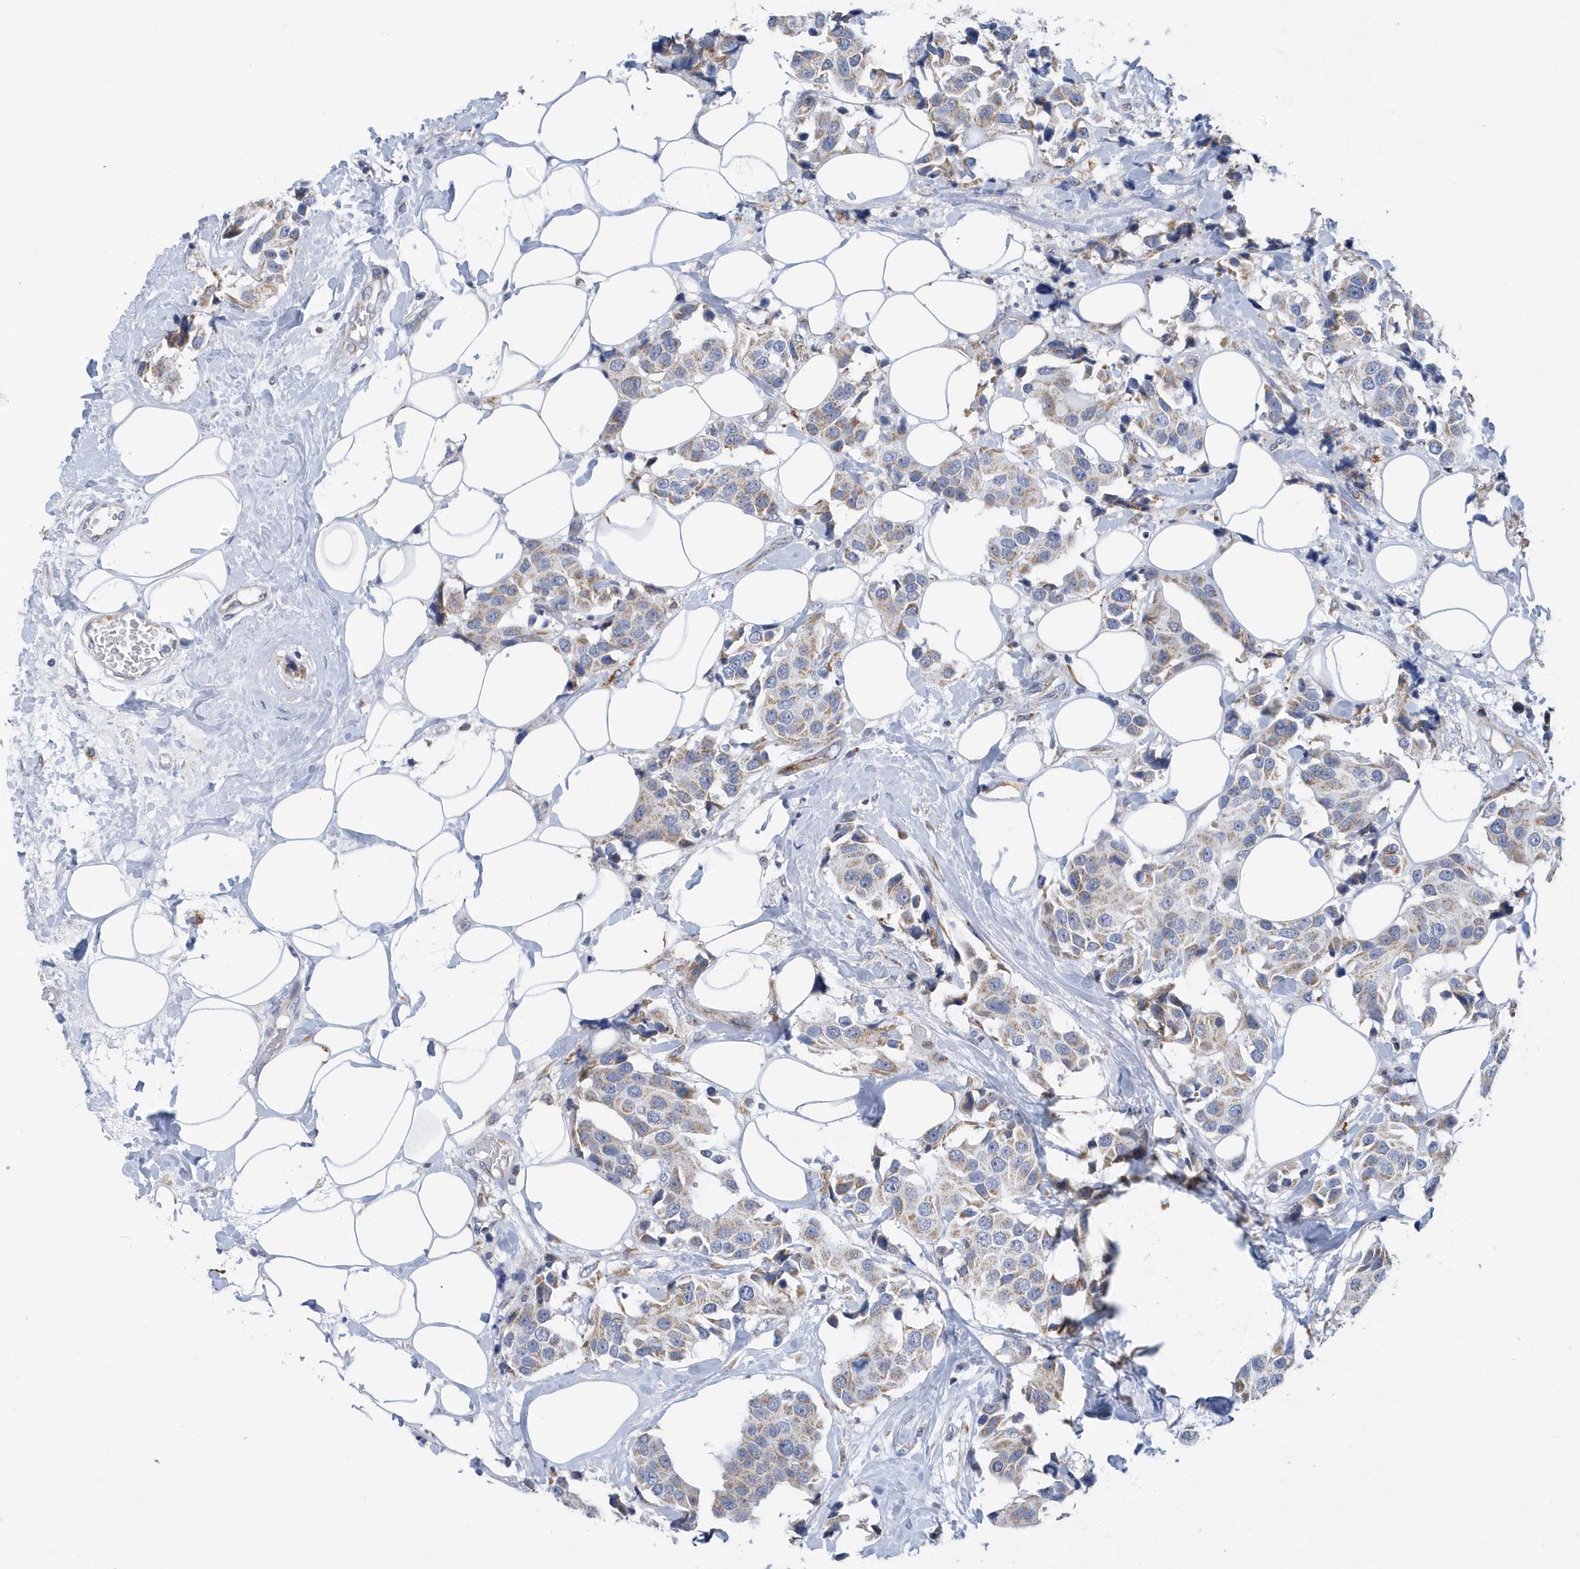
{"staining": {"intensity": "moderate", "quantity": "<25%", "location": "cytoplasmic/membranous"}, "tissue": "breast cancer", "cell_type": "Tumor cells", "image_type": "cancer", "snomed": [{"axis": "morphology", "description": "Normal tissue, NOS"}, {"axis": "morphology", "description": "Duct carcinoma"}, {"axis": "topography", "description": "Breast"}], "caption": "This is a micrograph of IHC staining of breast intraductal carcinoma, which shows moderate expression in the cytoplasmic/membranous of tumor cells.", "gene": "VWA5B2", "patient": {"sex": "female", "age": 39}}